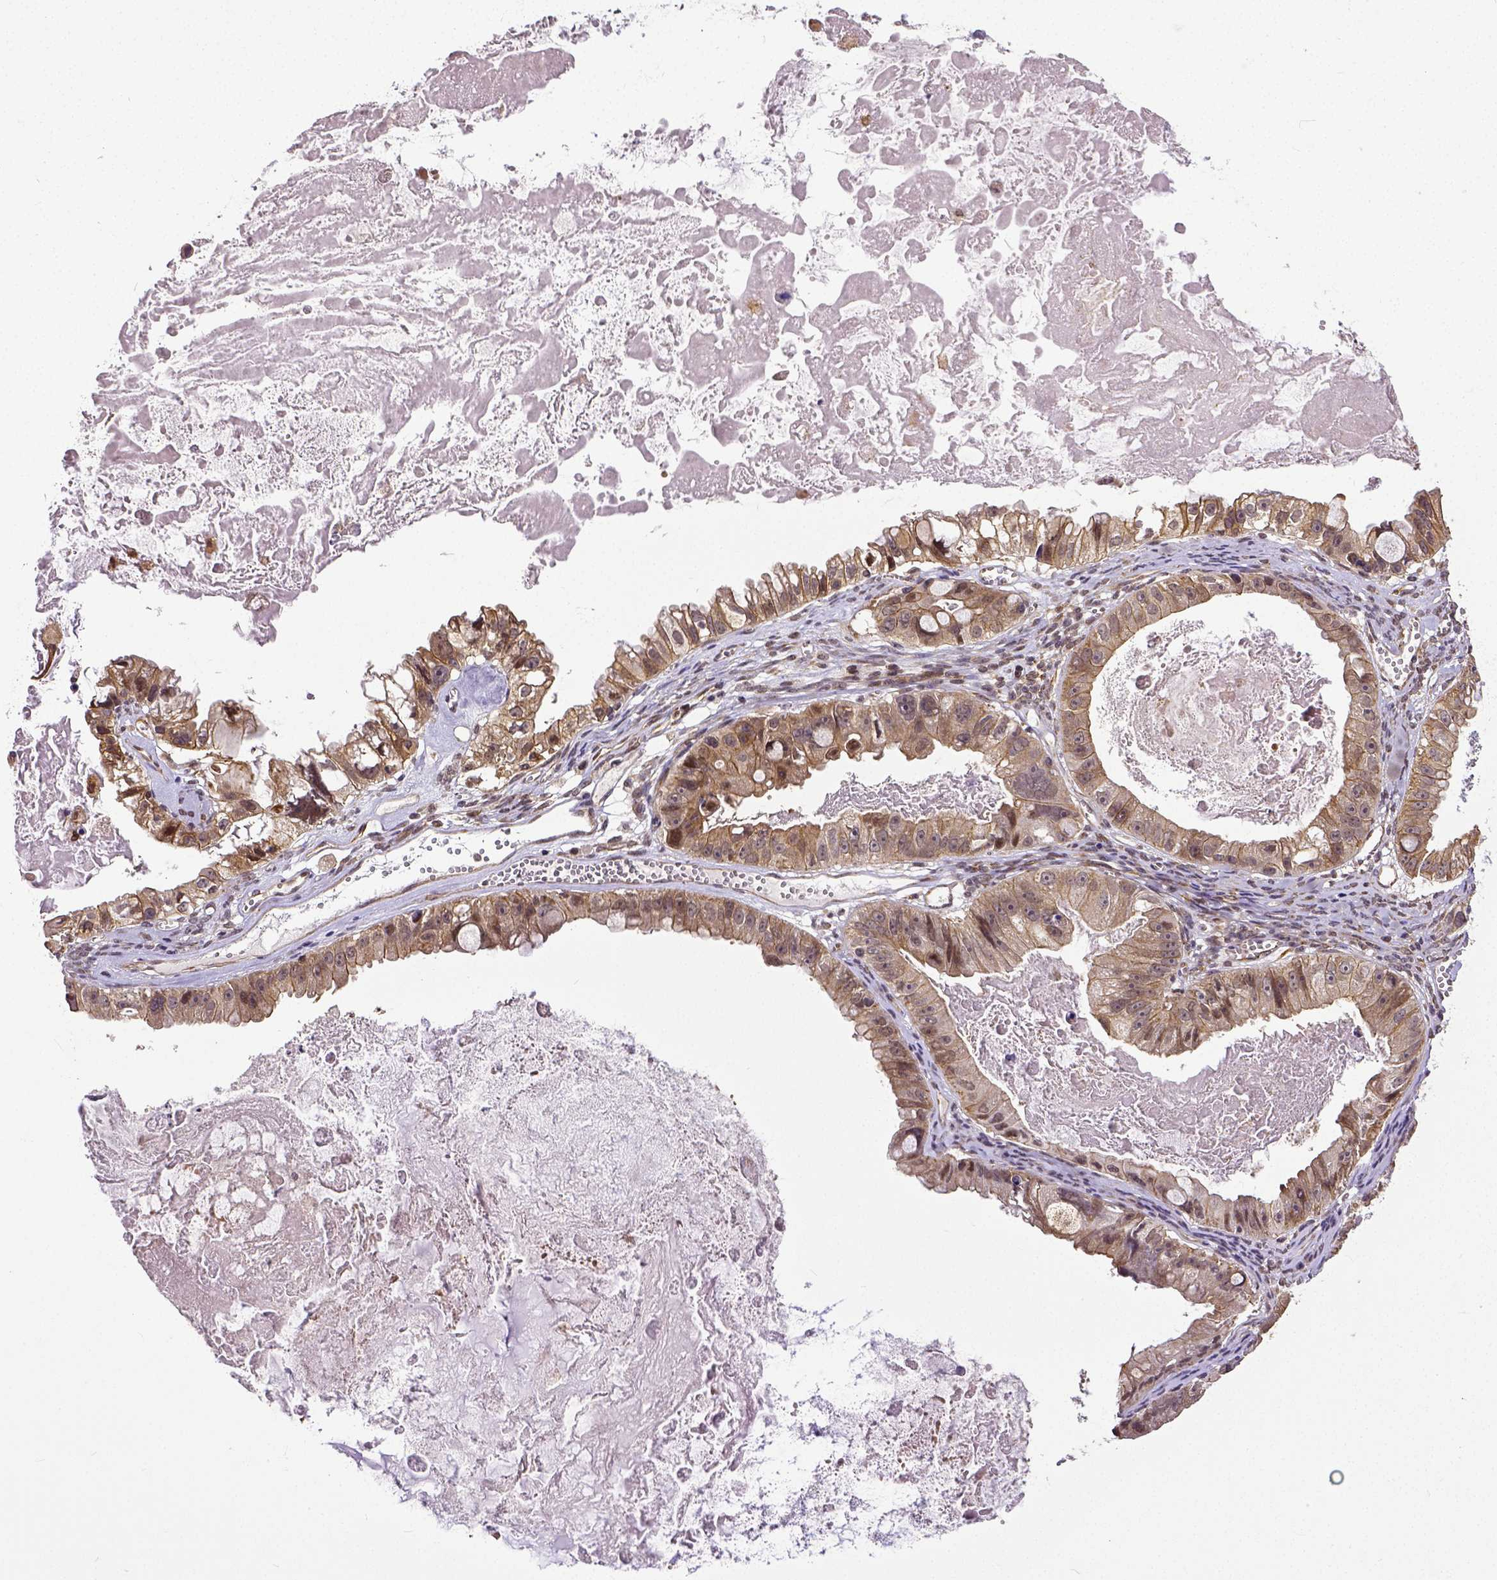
{"staining": {"intensity": "moderate", "quantity": ">75%", "location": "cytoplasmic/membranous"}, "tissue": "ovarian cancer", "cell_type": "Tumor cells", "image_type": "cancer", "snomed": [{"axis": "morphology", "description": "Cystadenocarcinoma, mucinous, NOS"}, {"axis": "topography", "description": "Ovary"}], "caption": "This is an image of IHC staining of ovarian cancer (mucinous cystadenocarcinoma), which shows moderate expression in the cytoplasmic/membranous of tumor cells.", "gene": "DICER1", "patient": {"sex": "female", "age": 61}}